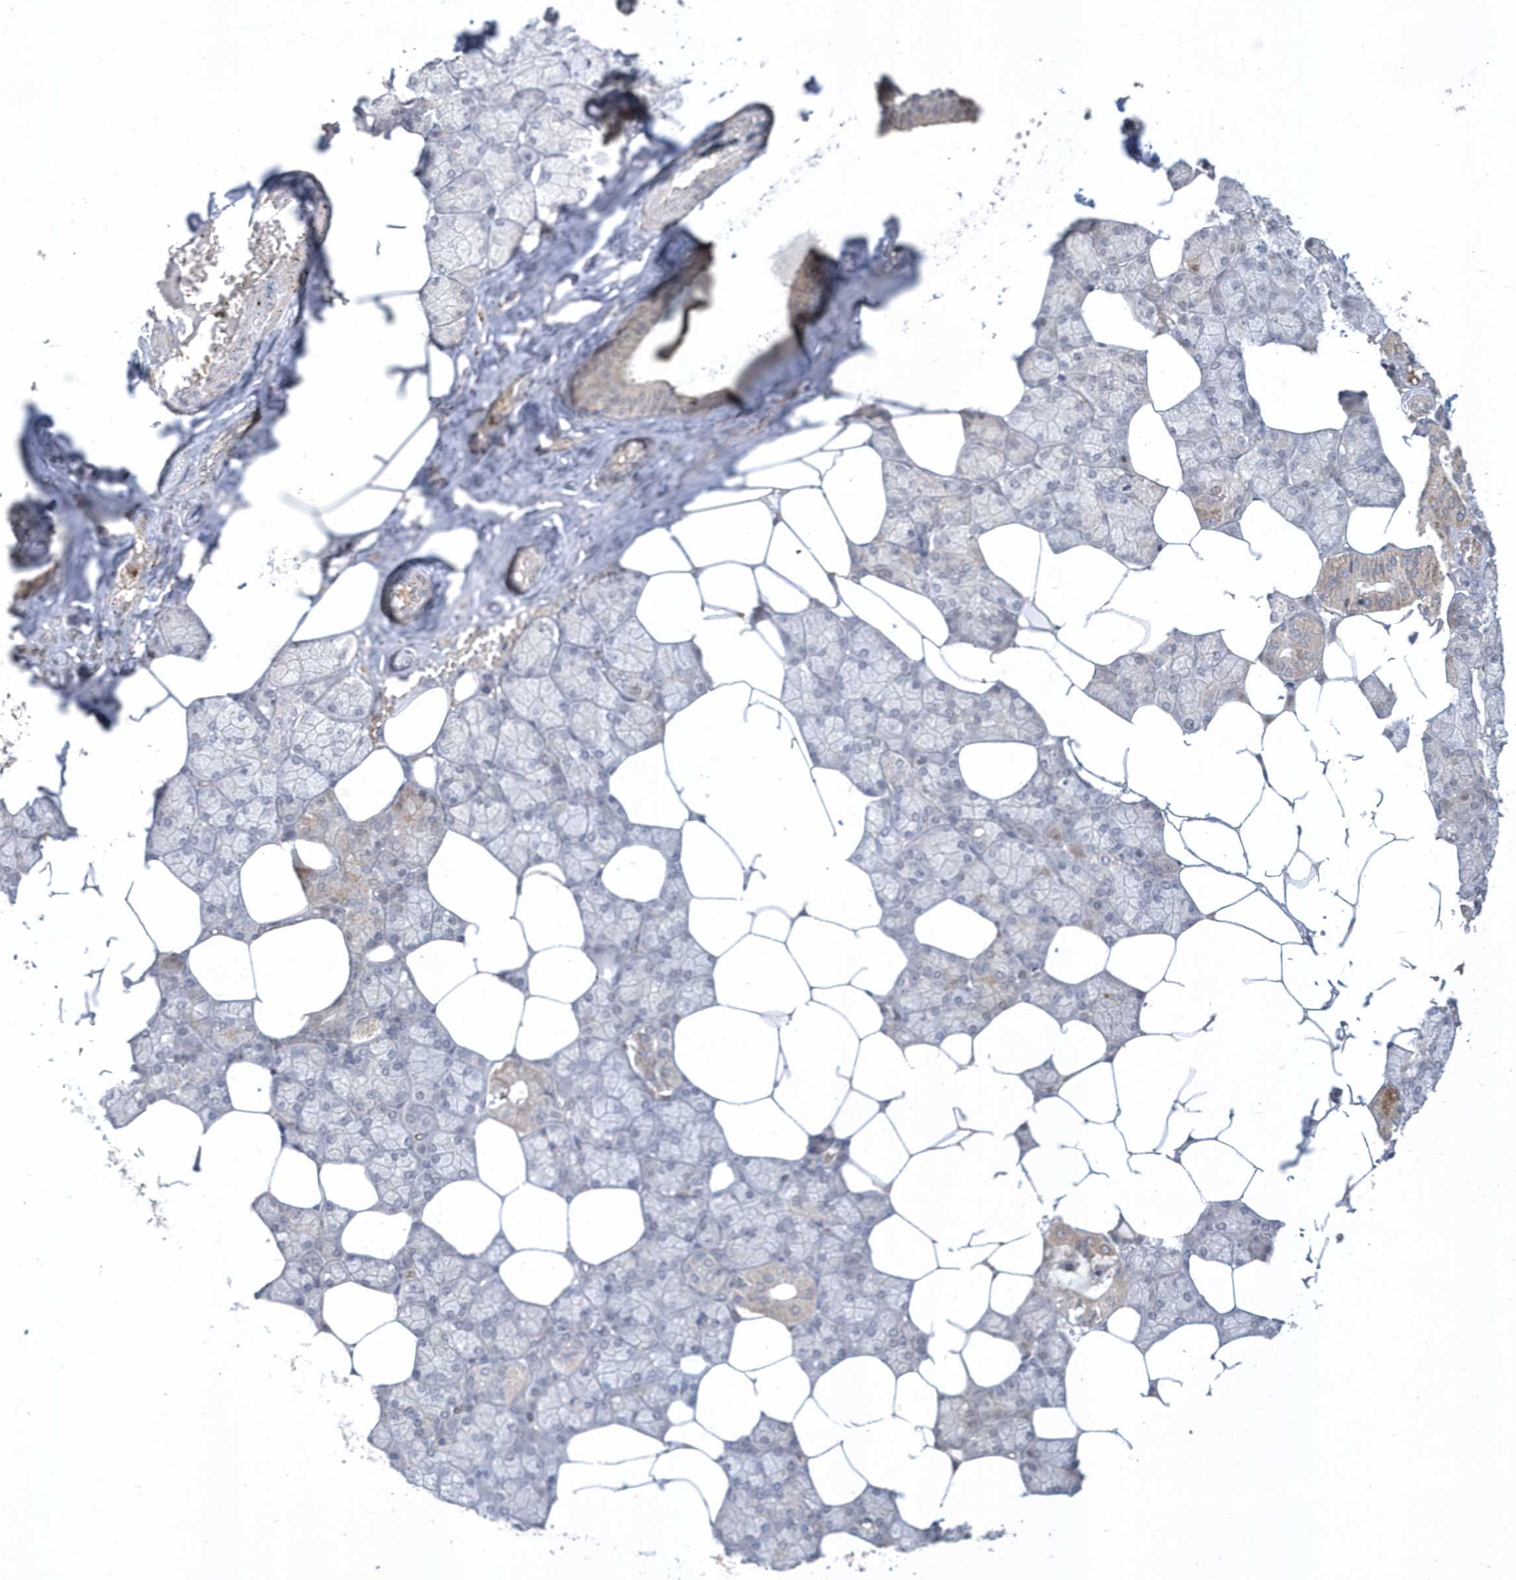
{"staining": {"intensity": "moderate", "quantity": "<25%", "location": "cytoplasmic/membranous"}, "tissue": "salivary gland", "cell_type": "Glandular cells", "image_type": "normal", "snomed": [{"axis": "morphology", "description": "Normal tissue, NOS"}, {"axis": "topography", "description": "Salivary gland"}], "caption": "Unremarkable salivary gland was stained to show a protein in brown. There is low levels of moderate cytoplasmic/membranous staining in about <25% of glandular cells.", "gene": "TSPEAR", "patient": {"sex": "male", "age": 62}}